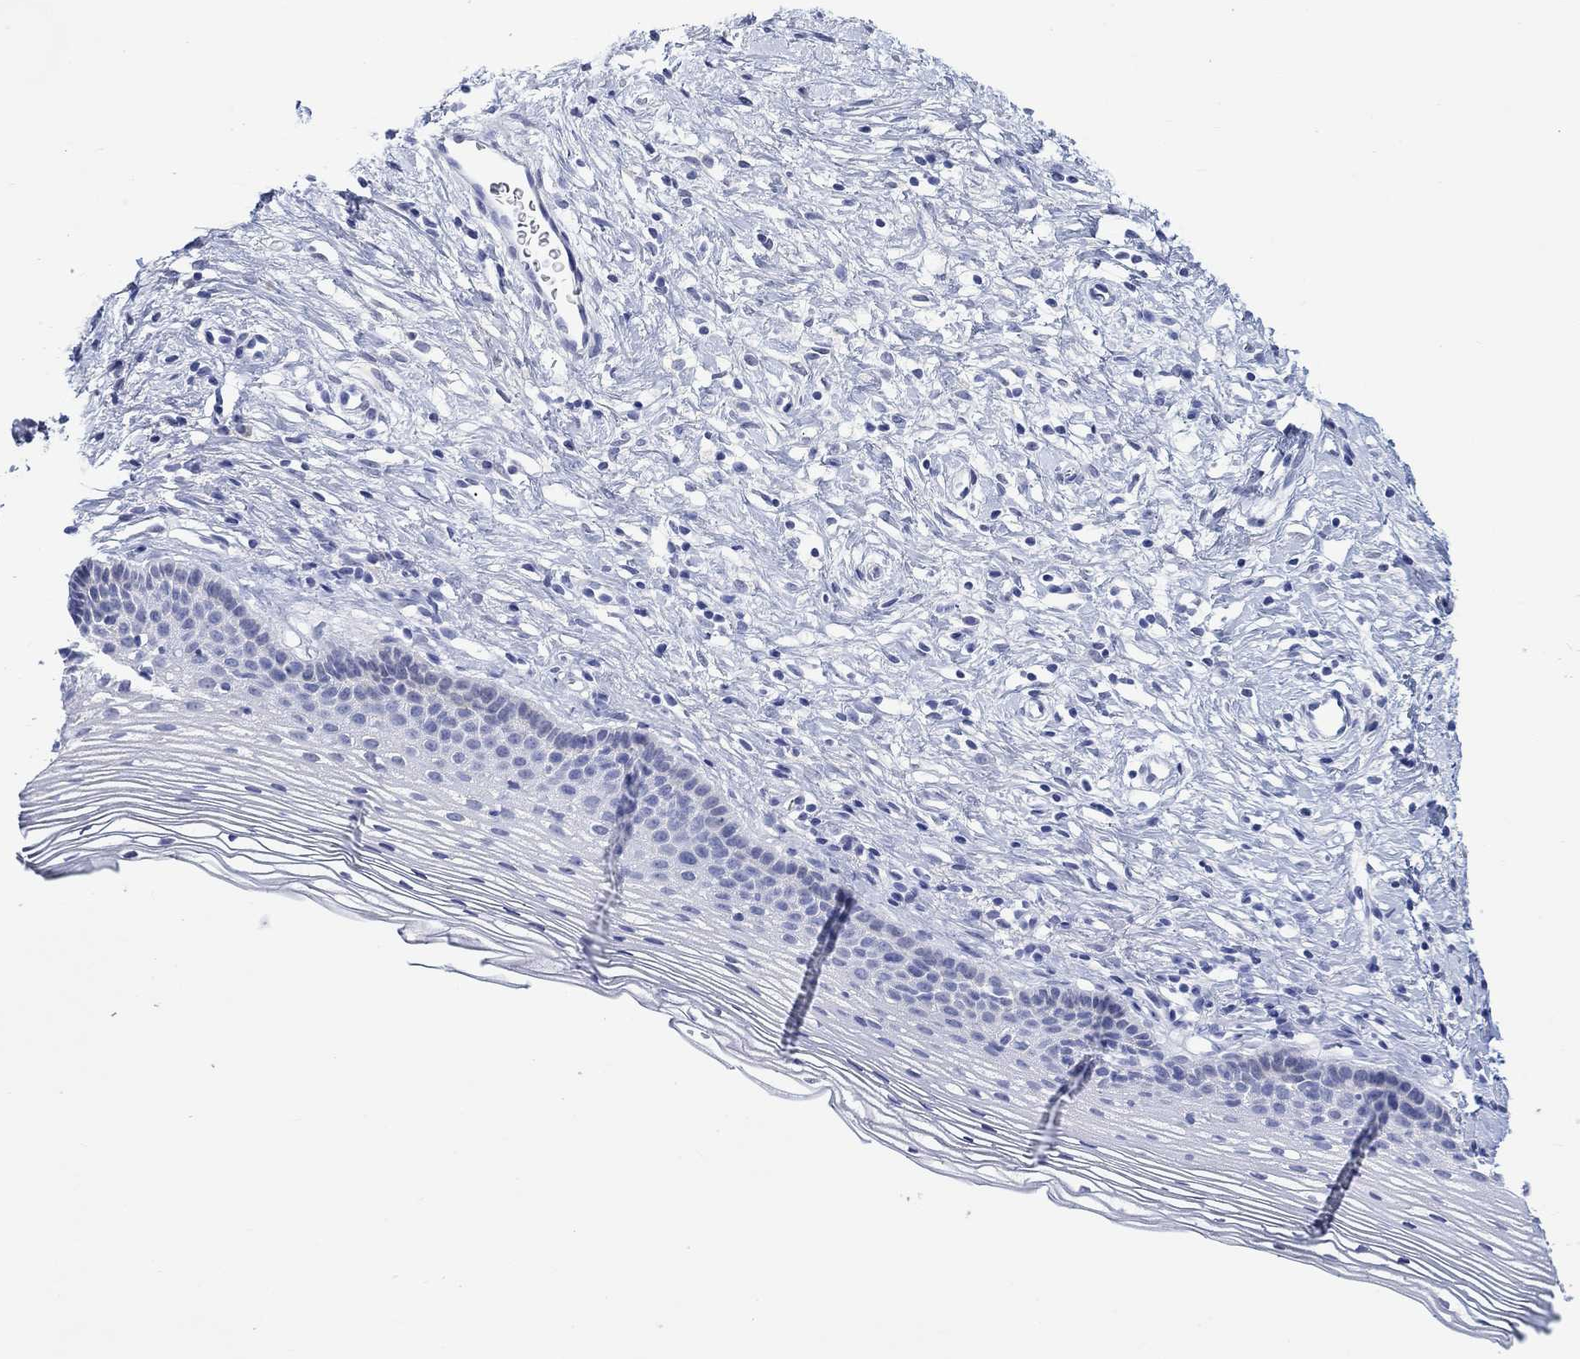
{"staining": {"intensity": "negative", "quantity": "none", "location": "none"}, "tissue": "cervix", "cell_type": "Glandular cells", "image_type": "normal", "snomed": [{"axis": "morphology", "description": "Normal tissue, NOS"}, {"axis": "topography", "description": "Cervix"}], "caption": "Immunohistochemistry (IHC) micrograph of benign cervix: human cervix stained with DAB exhibits no significant protein expression in glandular cells. Brightfield microscopy of immunohistochemistry stained with DAB (3,3'-diaminobenzidine) (brown) and hematoxylin (blue), captured at high magnification.", "gene": "MSI1", "patient": {"sex": "female", "age": 39}}